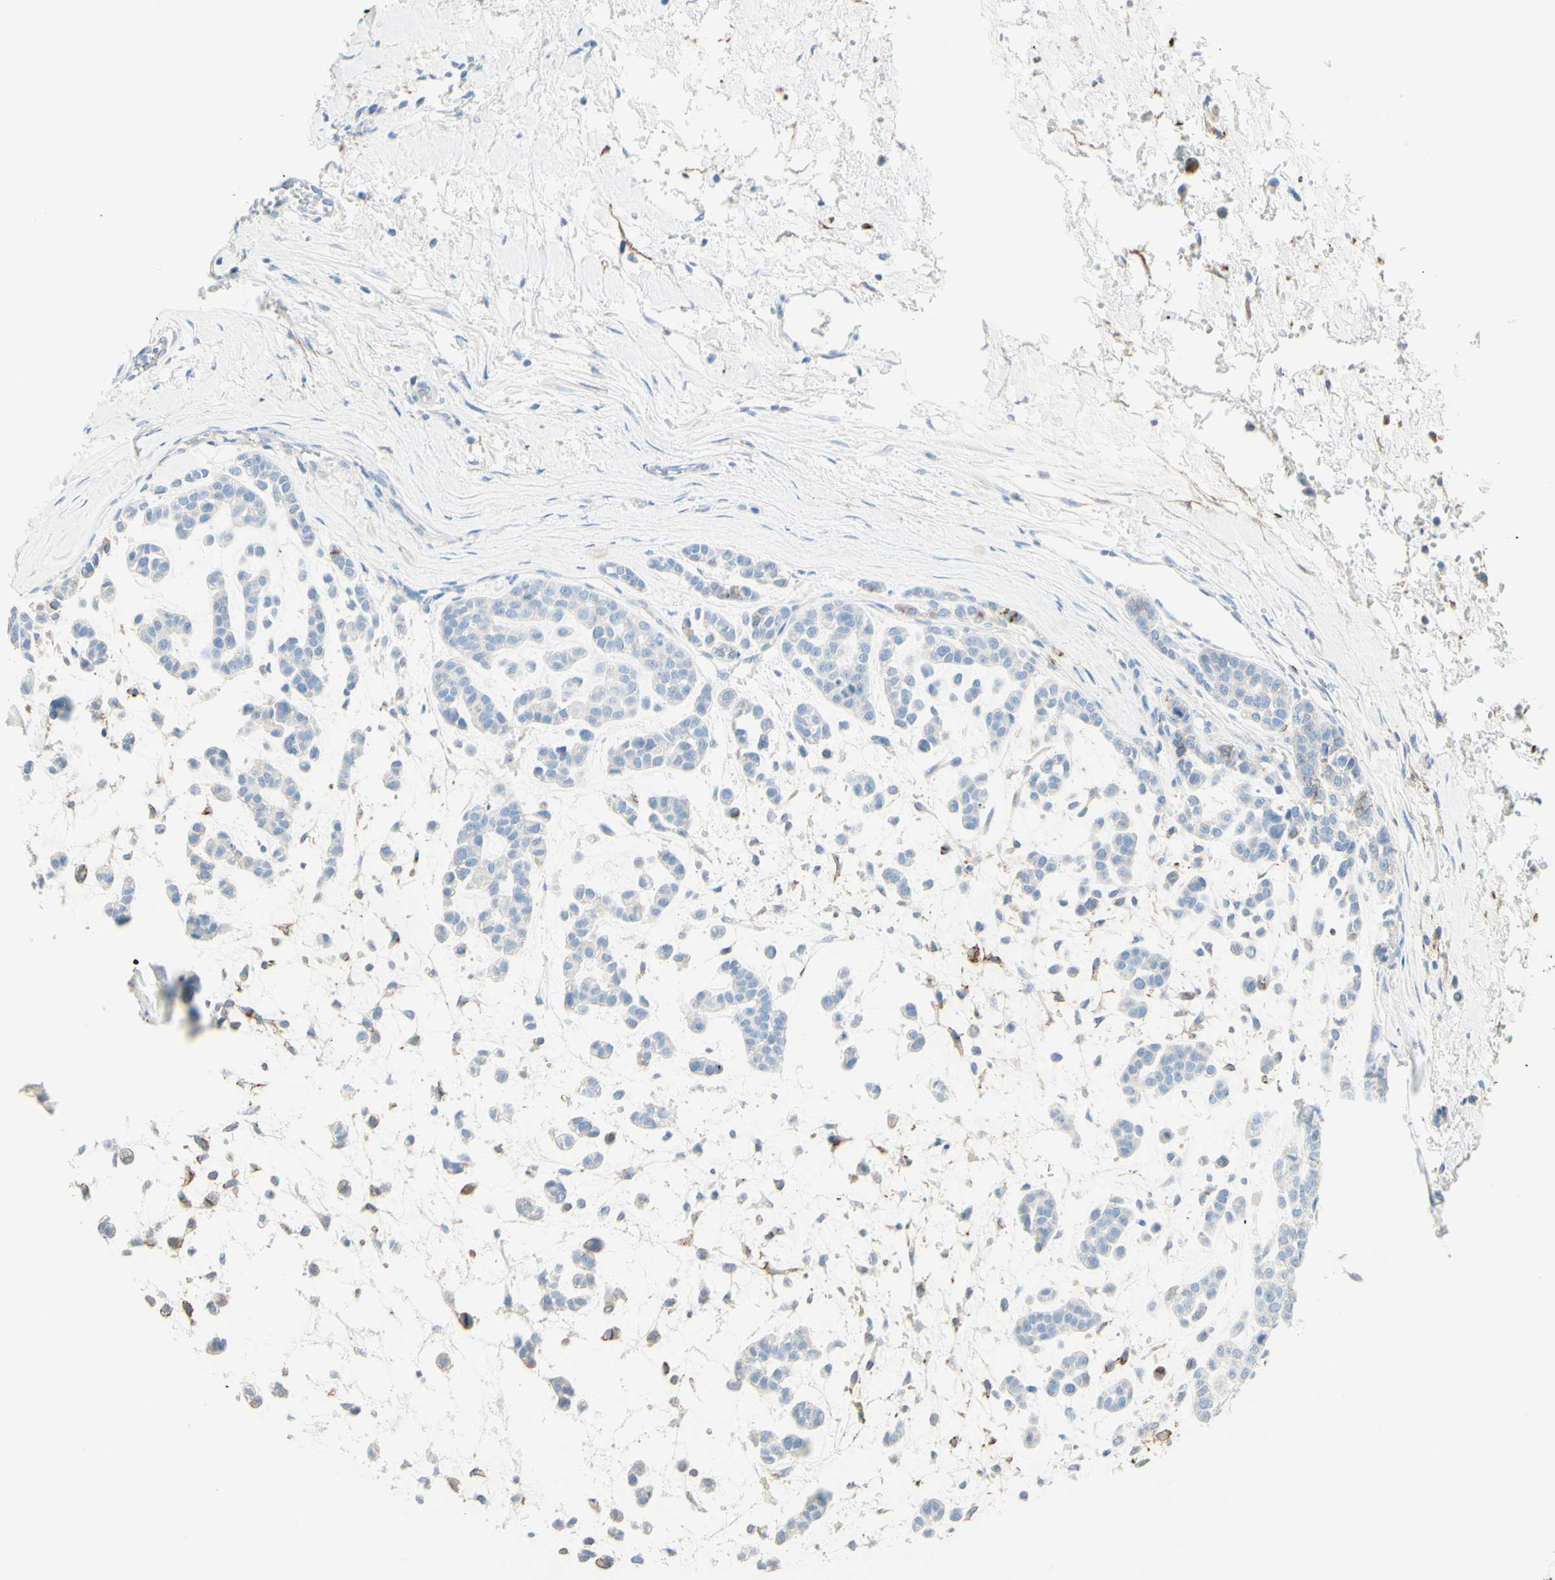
{"staining": {"intensity": "negative", "quantity": "none", "location": "none"}, "tissue": "head and neck cancer", "cell_type": "Tumor cells", "image_type": "cancer", "snomed": [{"axis": "morphology", "description": "Adenocarcinoma, NOS"}, {"axis": "morphology", "description": "Adenoma, NOS"}, {"axis": "topography", "description": "Head-Neck"}], "caption": "High magnification brightfield microscopy of adenocarcinoma (head and neck) stained with DAB (3,3'-diaminobenzidine) (brown) and counterstained with hematoxylin (blue): tumor cells show no significant staining.", "gene": "ALCAM", "patient": {"sex": "female", "age": 55}}